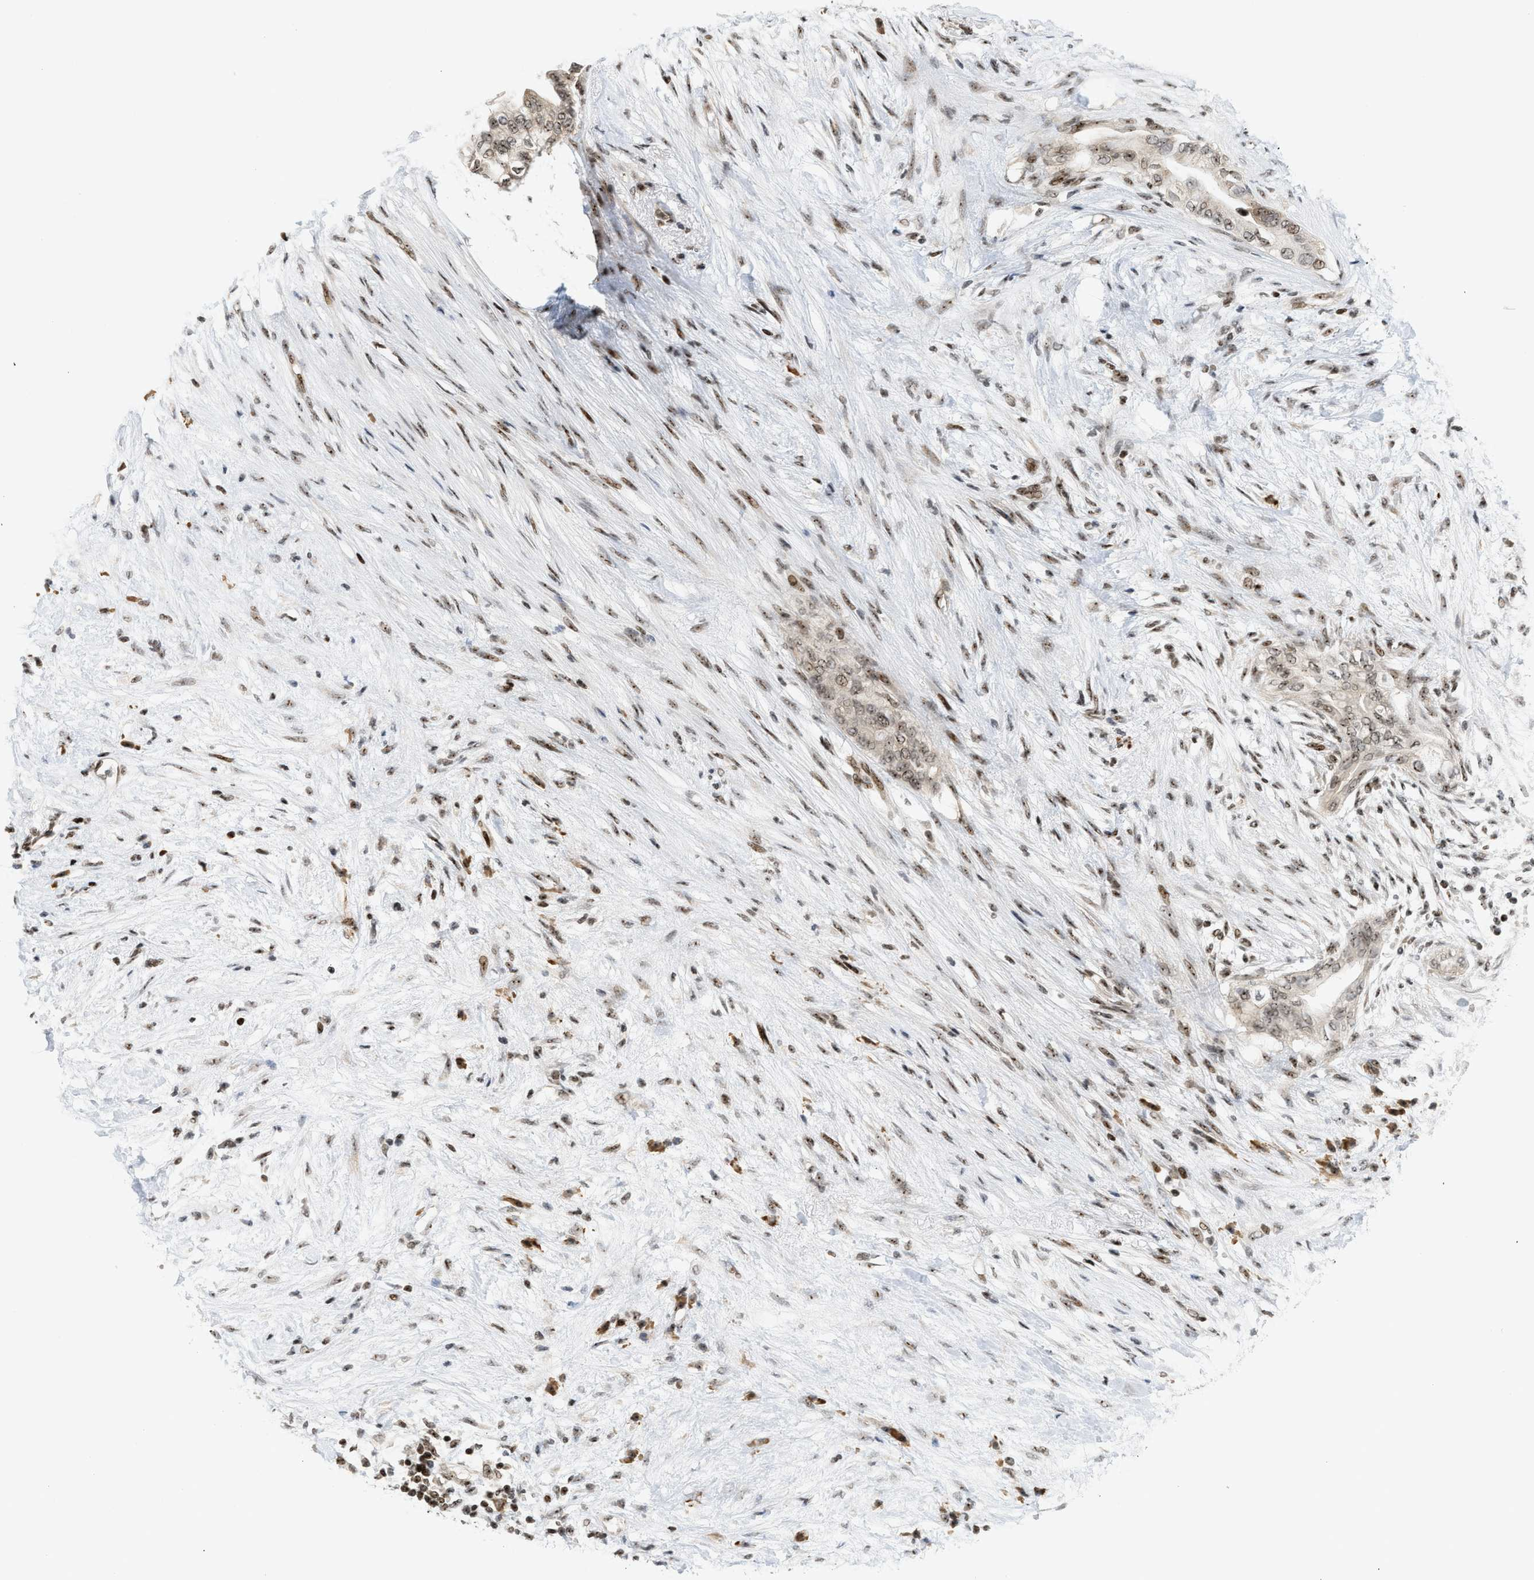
{"staining": {"intensity": "moderate", "quantity": ">75%", "location": "nuclear"}, "tissue": "pancreatic cancer", "cell_type": "Tumor cells", "image_type": "cancer", "snomed": [{"axis": "morphology", "description": "Normal tissue, NOS"}, {"axis": "morphology", "description": "Adenocarcinoma, NOS"}, {"axis": "topography", "description": "Pancreas"}, {"axis": "topography", "description": "Duodenum"}], "caption": "Approximately >75% of tumor cells in pancreatic cancer (adenocarcinoma) exhibit moderate nuclear protein positivity as visualized by brown immunohistochemical staining.", "gene": "ZNF22", "patient": {"sex": "female", "age": 60}}